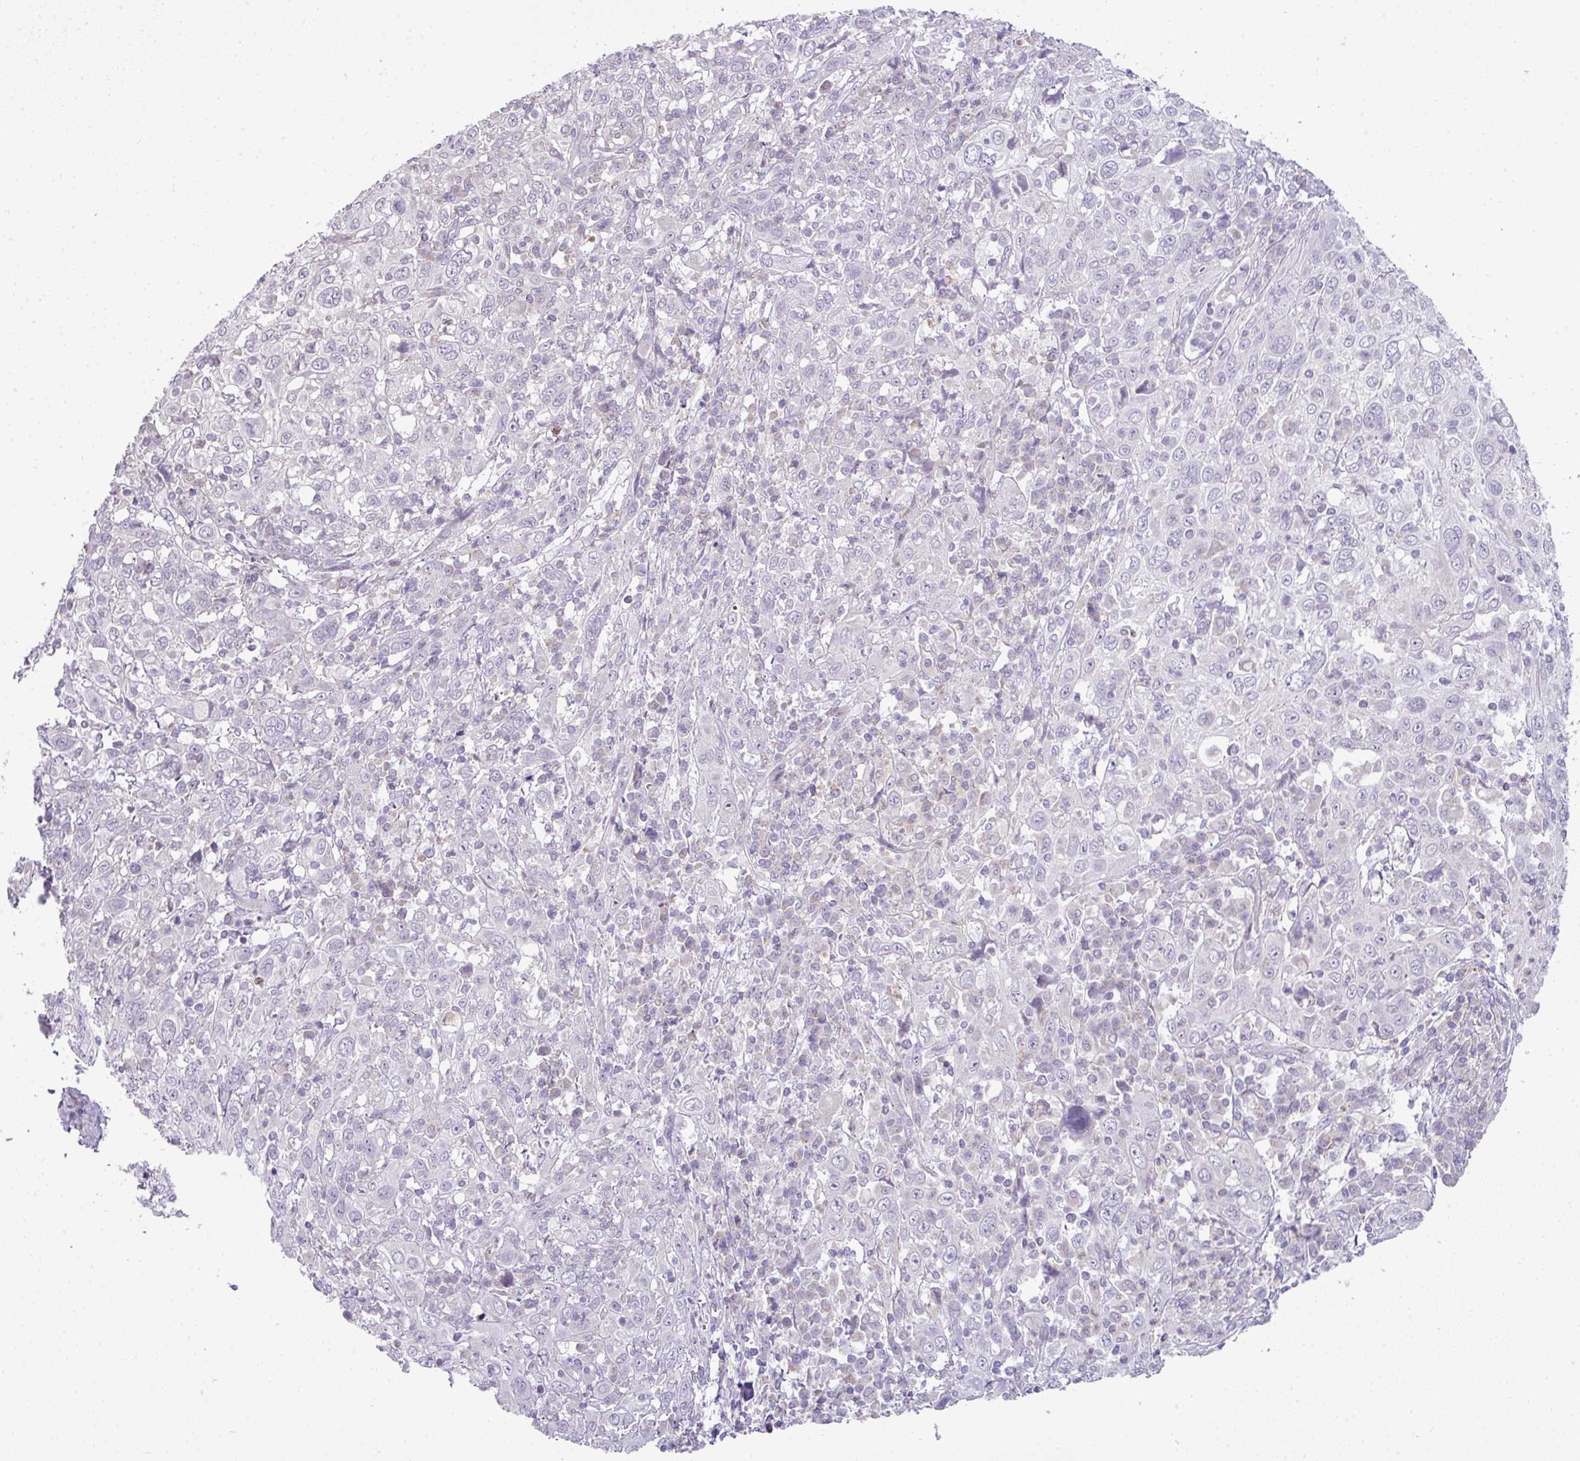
{"staining": {"intensity": "negative", "quantity": "none", "location": "none"}, "tissue": "cervical cancer", "cell_type": "Tumor cells", "image_type": "cancer", "snomed": [{"axis": "morphology", "description": "Squamous cell carcinoma, NOS"}, {"axis": "topography", "description": "Cervix"}], "caption": "Tumor cells show no significant staining in cervical cancer (squamous cell carcinoma).", "gene": "HBEGF", "patient": {"sex": "female", "age": 46}}